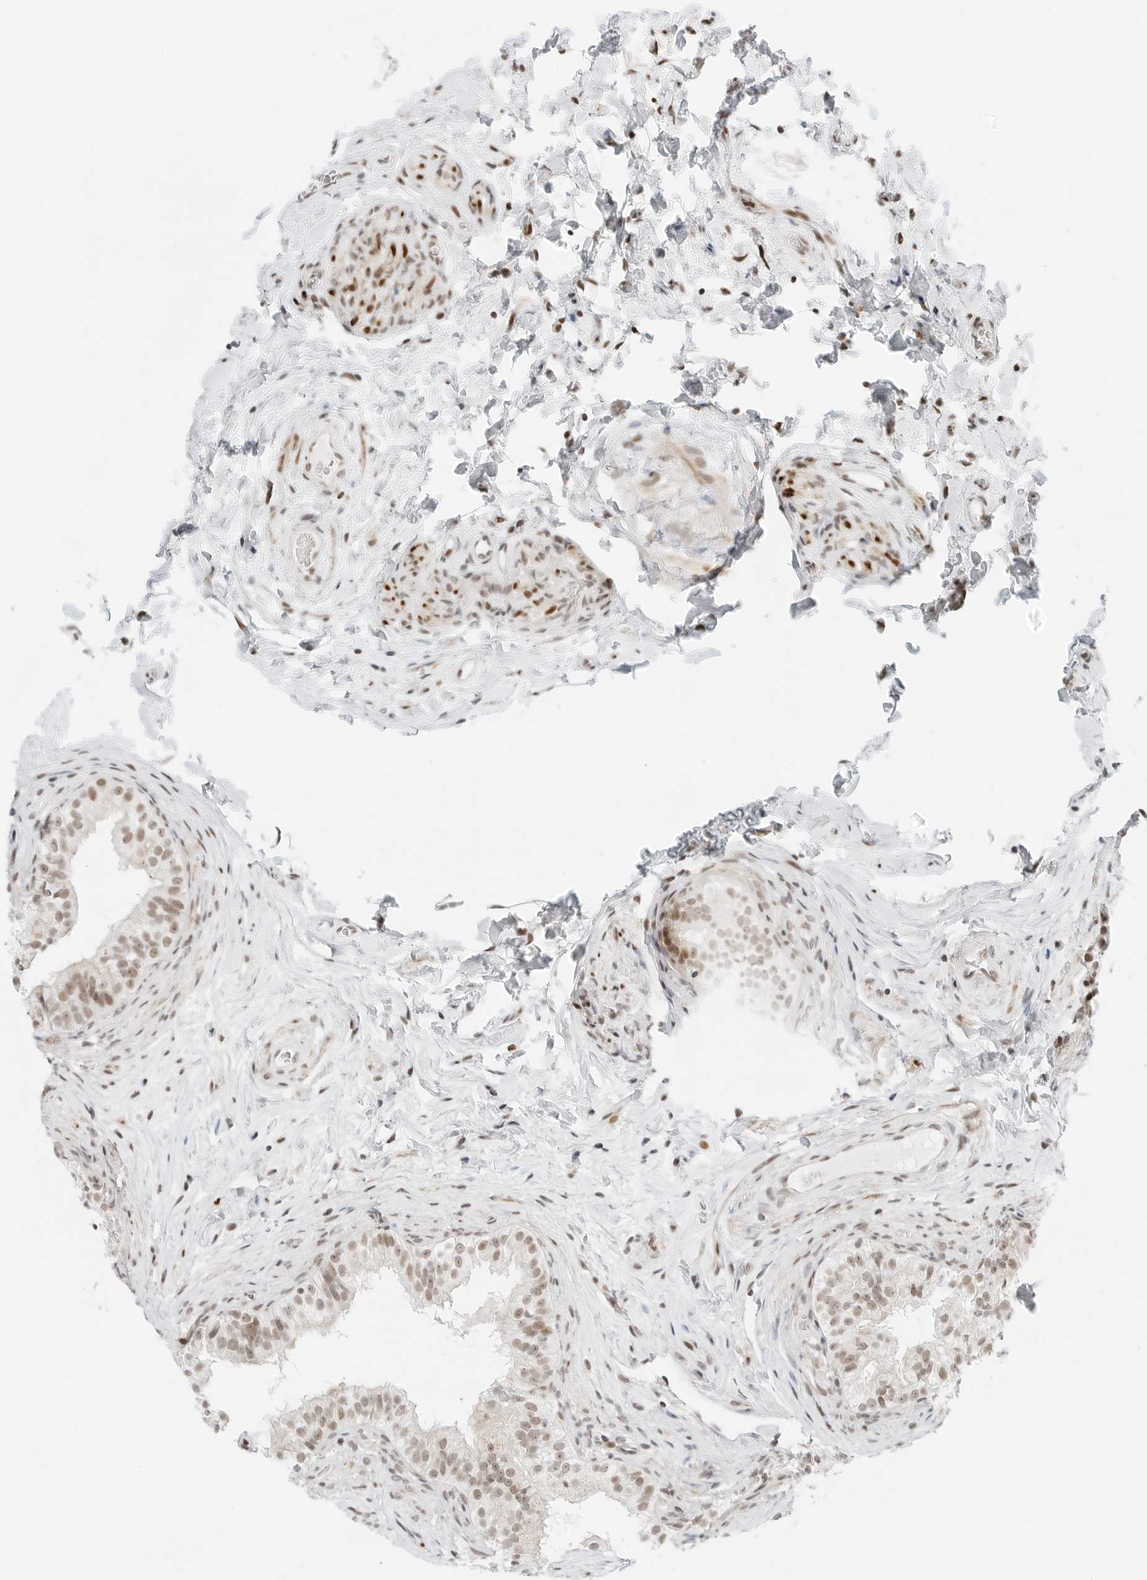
{"staining": {"intensity": "moderate", "quantity": ">75%", "location": "nuclear"}, "tissue": "epididymis", "cell_type": "Glandular cells", "image_type": "normal", "snomed": [{"axis": "morphology", "description": "Normal tissue, NOS"}, {"axis": "topography", "description": "Epididymis"}], "caption": "Immunohistochemical staining of normal epididymis demonstrates medium levels of moderate nuclear expression in about >75% of glandular cells. The protein is stained brown, and the nuclei are stained in blue (DAB (3,3'-diaminobenzidine) IHC with brightfield microscopy, high magnification).", "gene": "CRTC2", "patient": {"sex": "male", "age": 49}}